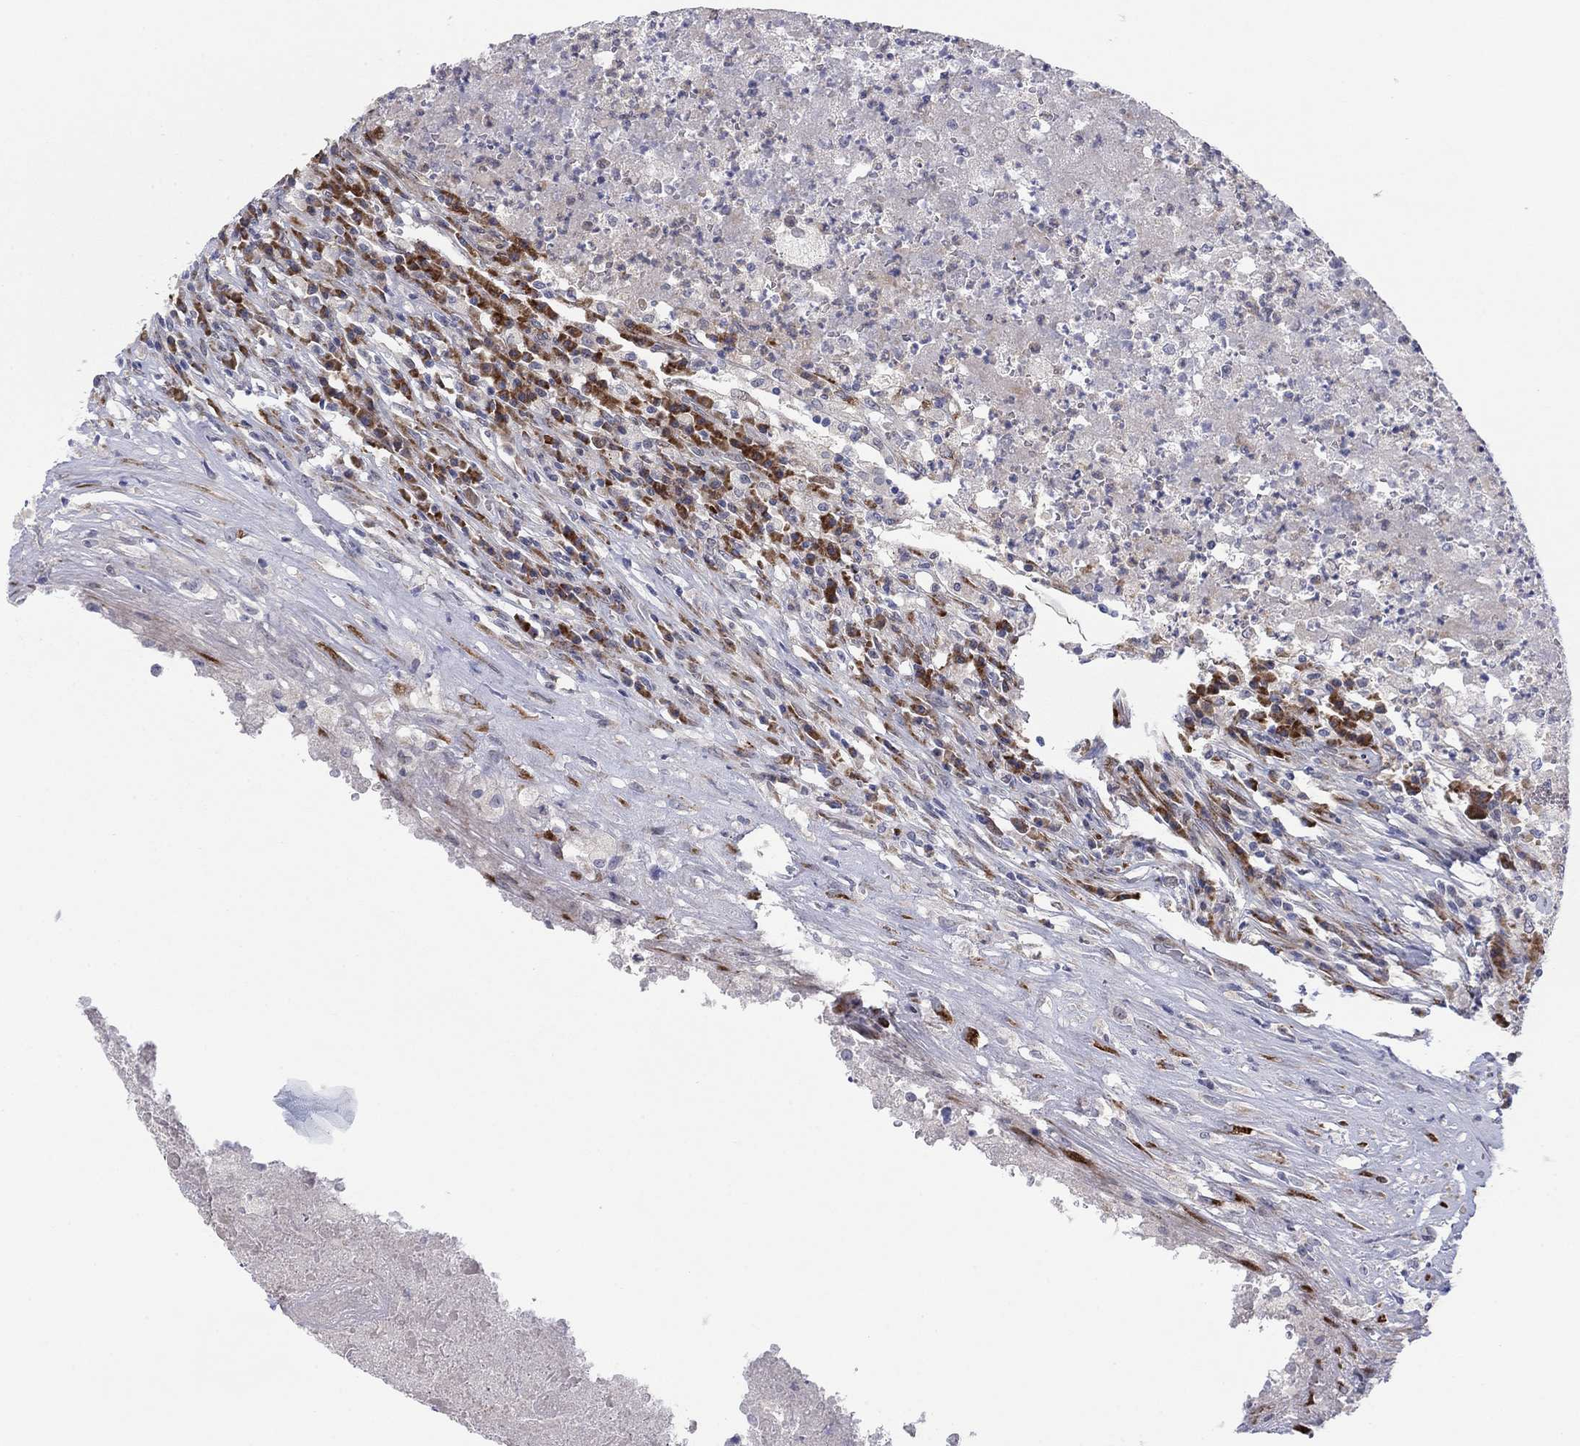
{"staining": {"intensity": "negative", "quantity": "none", "location": "none"}, "tissue": "testis cancer", "cell_type": "Tumor cells", "image_type": "cancer", "snomed": [{"axis": "morphology", "description": "Necrosis, NOS"}, {"axis": "morphology", "description": "Carcinoma, Embryonal, NOS"}, {"axis": "topography", "description": "Testis"}], "caption": "This is a histopathology image of IHC staining of embryonal carcinoma (testis), which shows no expression in tumor cells.", "gene": "TTC21B", "patient": {"sex": "male", "age": 19}}